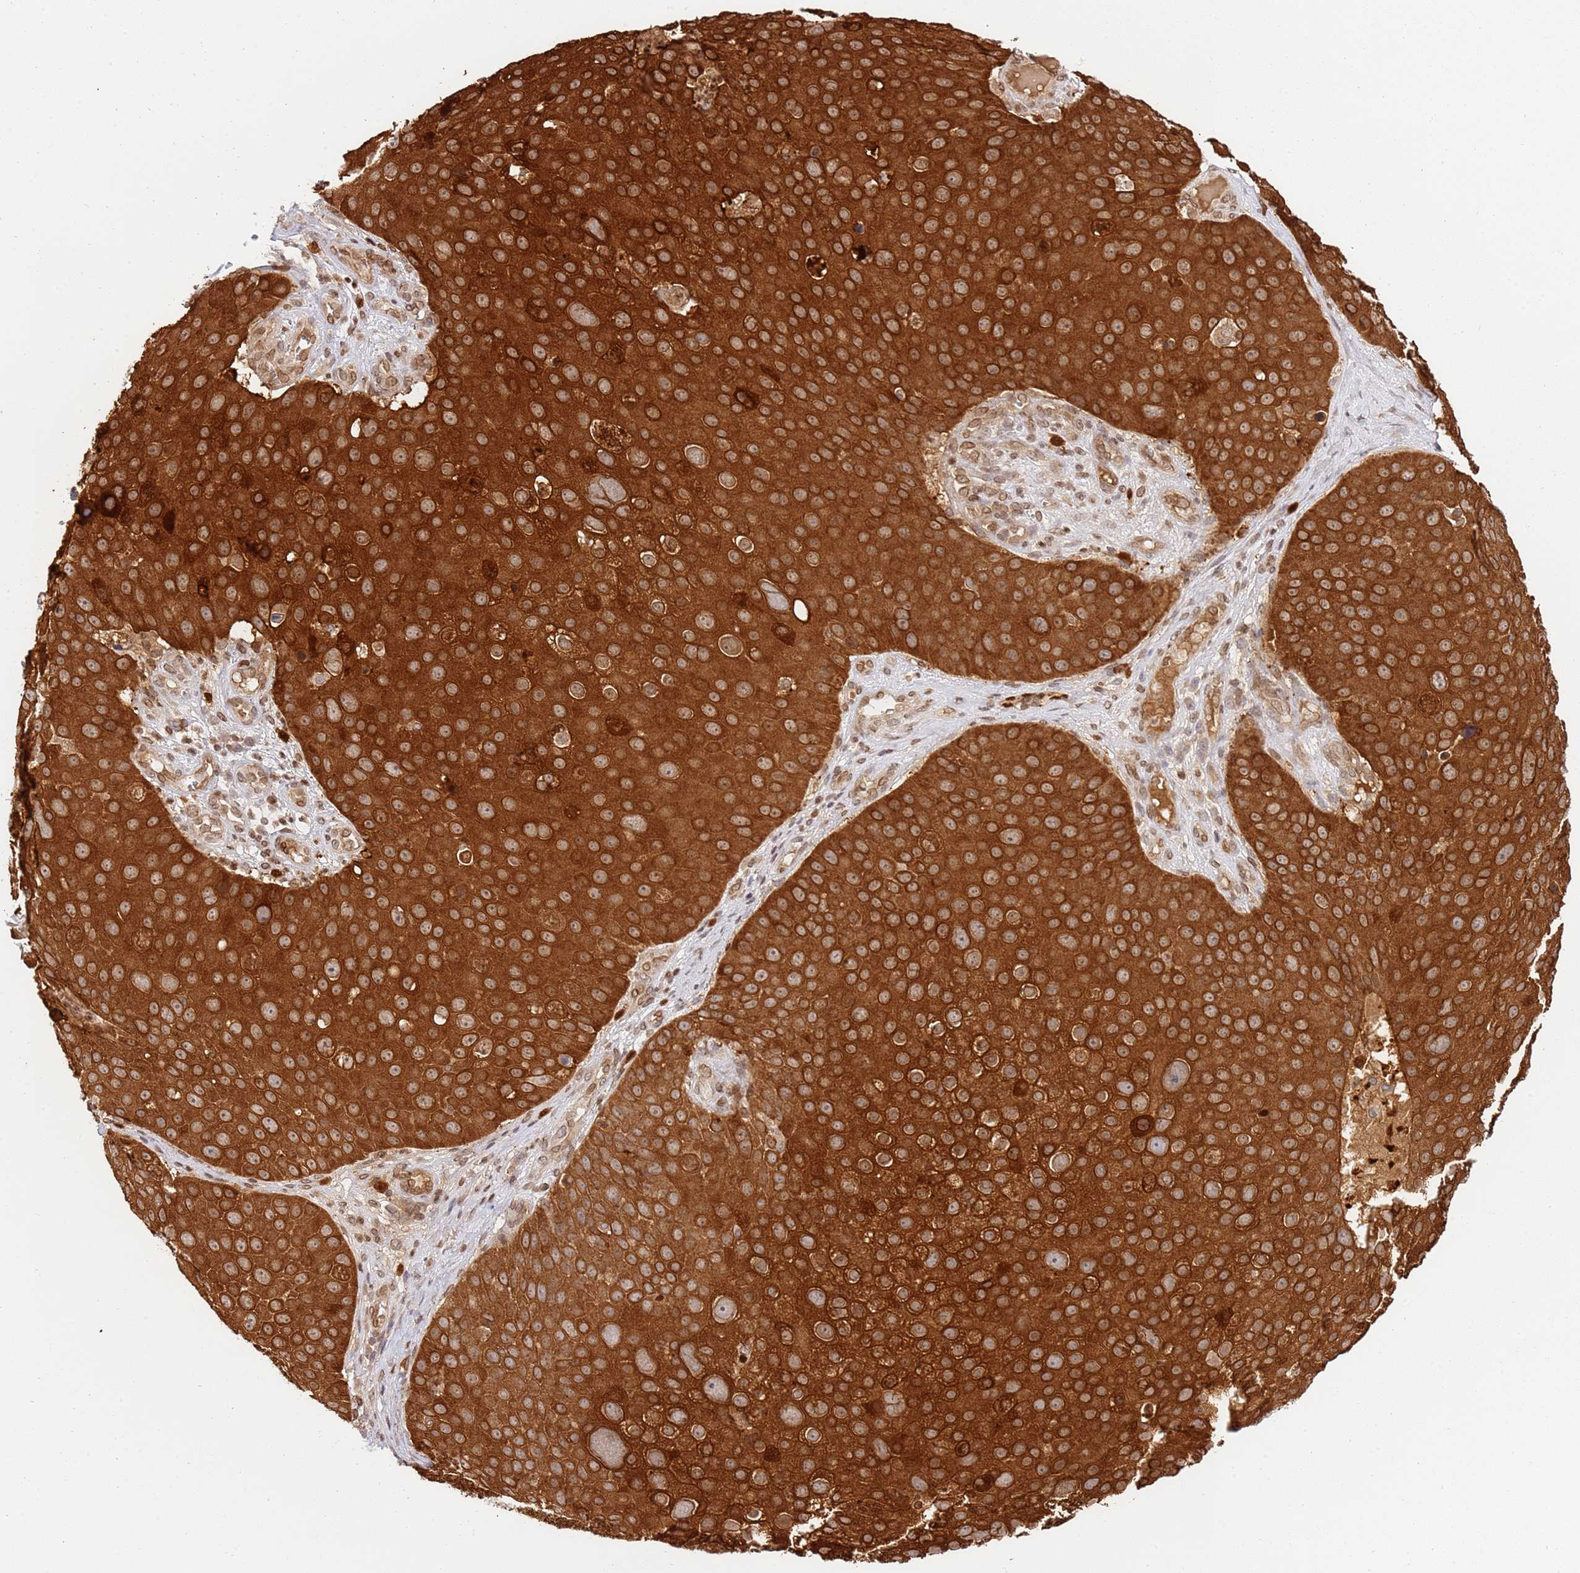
{"staining": {"intensity": "strong", "quantity": ">75%", "location": "cytoplasmic/membranous"}, "tissue": "skin cancer", "cell_type": "Tumor cells", "image_type": "cancer", "snomed": [{"axis": "morphology", "description": "Squamous cell carcinoma, NOS"}, {"axis": "topography", "description": "Skin"}], "caption": "Immunohistochemical staining of skin squamous cell carcinoma reveals high levels of strong cytoplasmic/membranous protein staining in approximately >75% of tumor cells.", "gene": "TRIM37", "patient": {"sex": "male", "age": 71}}